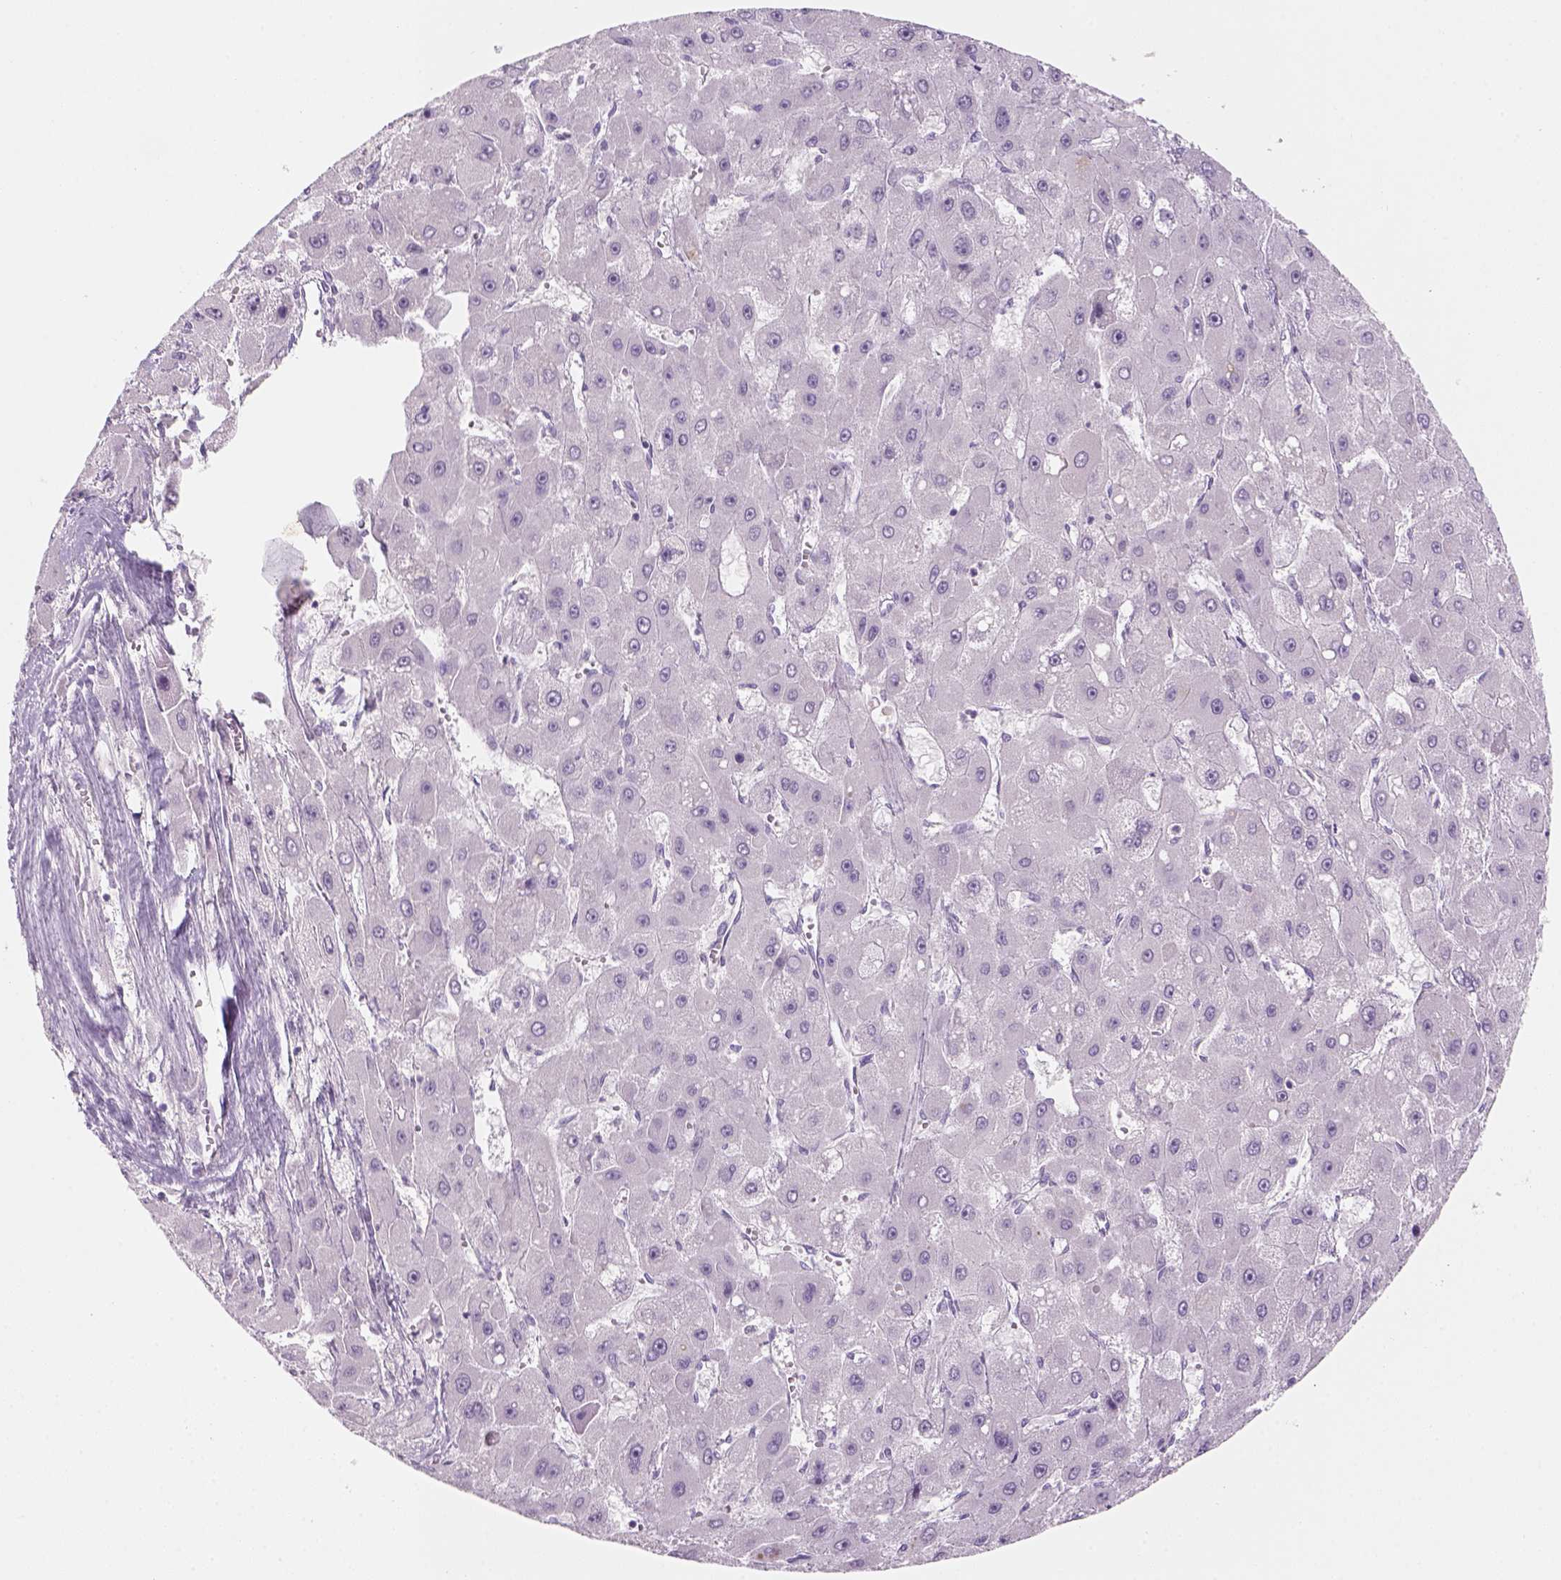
{"staining": {"intensity": "negative", "quantity": "none", "location": "none"}, "tissue": "liver cancer", "cell_type": "Tumor cells", "image_type": "cancer", "snomed": [{"axis": "morphology", "description": "Carcinoma, Hepatocellular, NOS"}, {"axis": "topography", "description": "Liver"}], "caption": "Human liver cancer stained for a protein using immunohistochemistry reveals no expression in tumor cells.", "gene": "KRT25", "patient": {"sex": "female", "age": 25}}